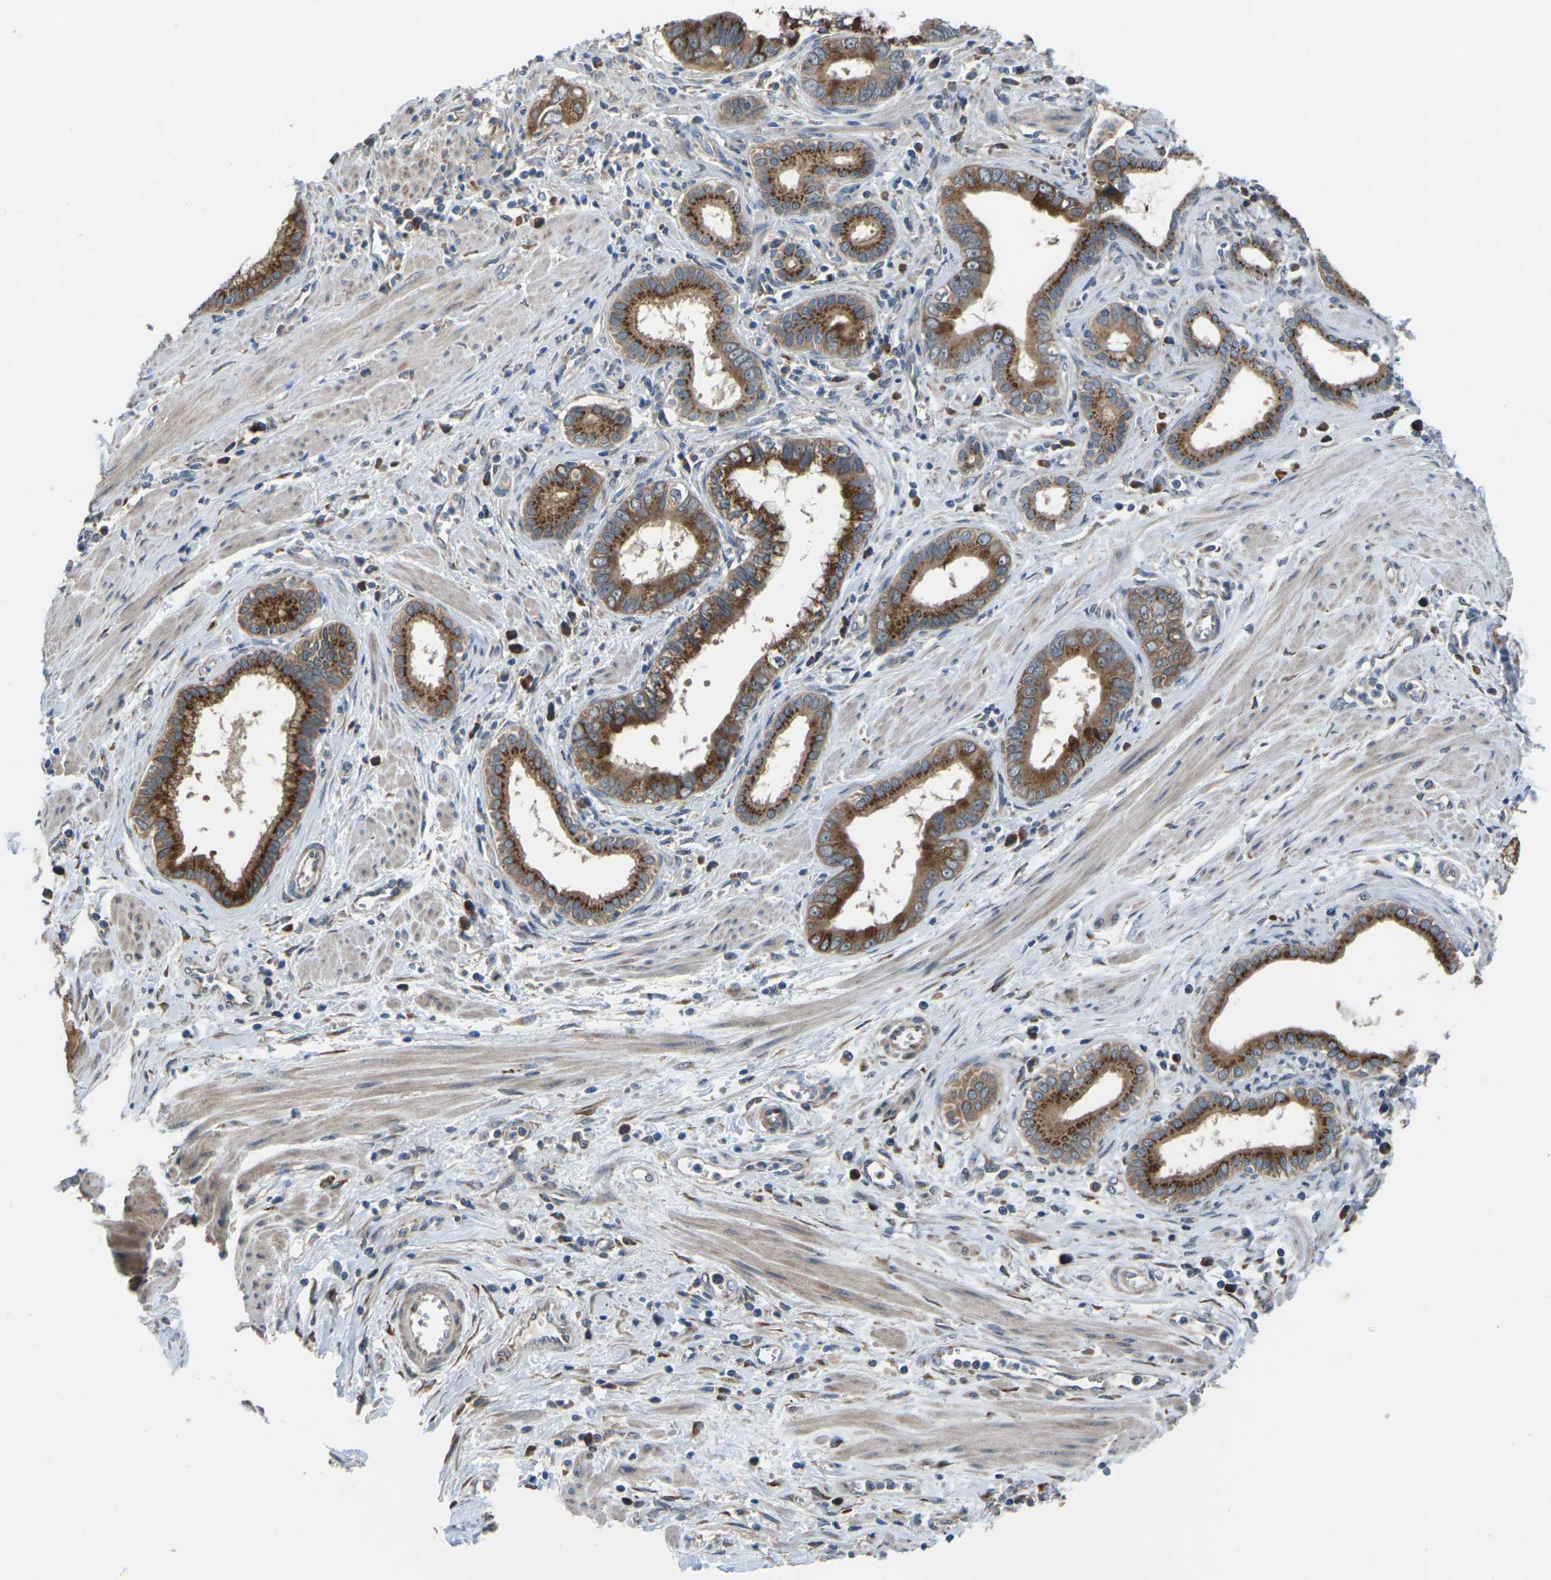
{"staining": {"intensity": "moderate", "quantity": ">75%", "location": "cytoplasmic/membranous"}, "tissue": "pancreatic cancer", "cell_type": "Tumor cells", "image_type": "cancer", "snomed": [{"axis": "morphology", "description": "Normal tissue, NOS"}, {"axis": "topography", "description": "Lymph node"}], "caption": "A medium amount of moderate cytoplasmic/membranous staining is seen in about >75% of tumor cells in pancreatic cancer tissue.", "gene": "GABRP", "patient": {"sex": "male", "age": 50}}